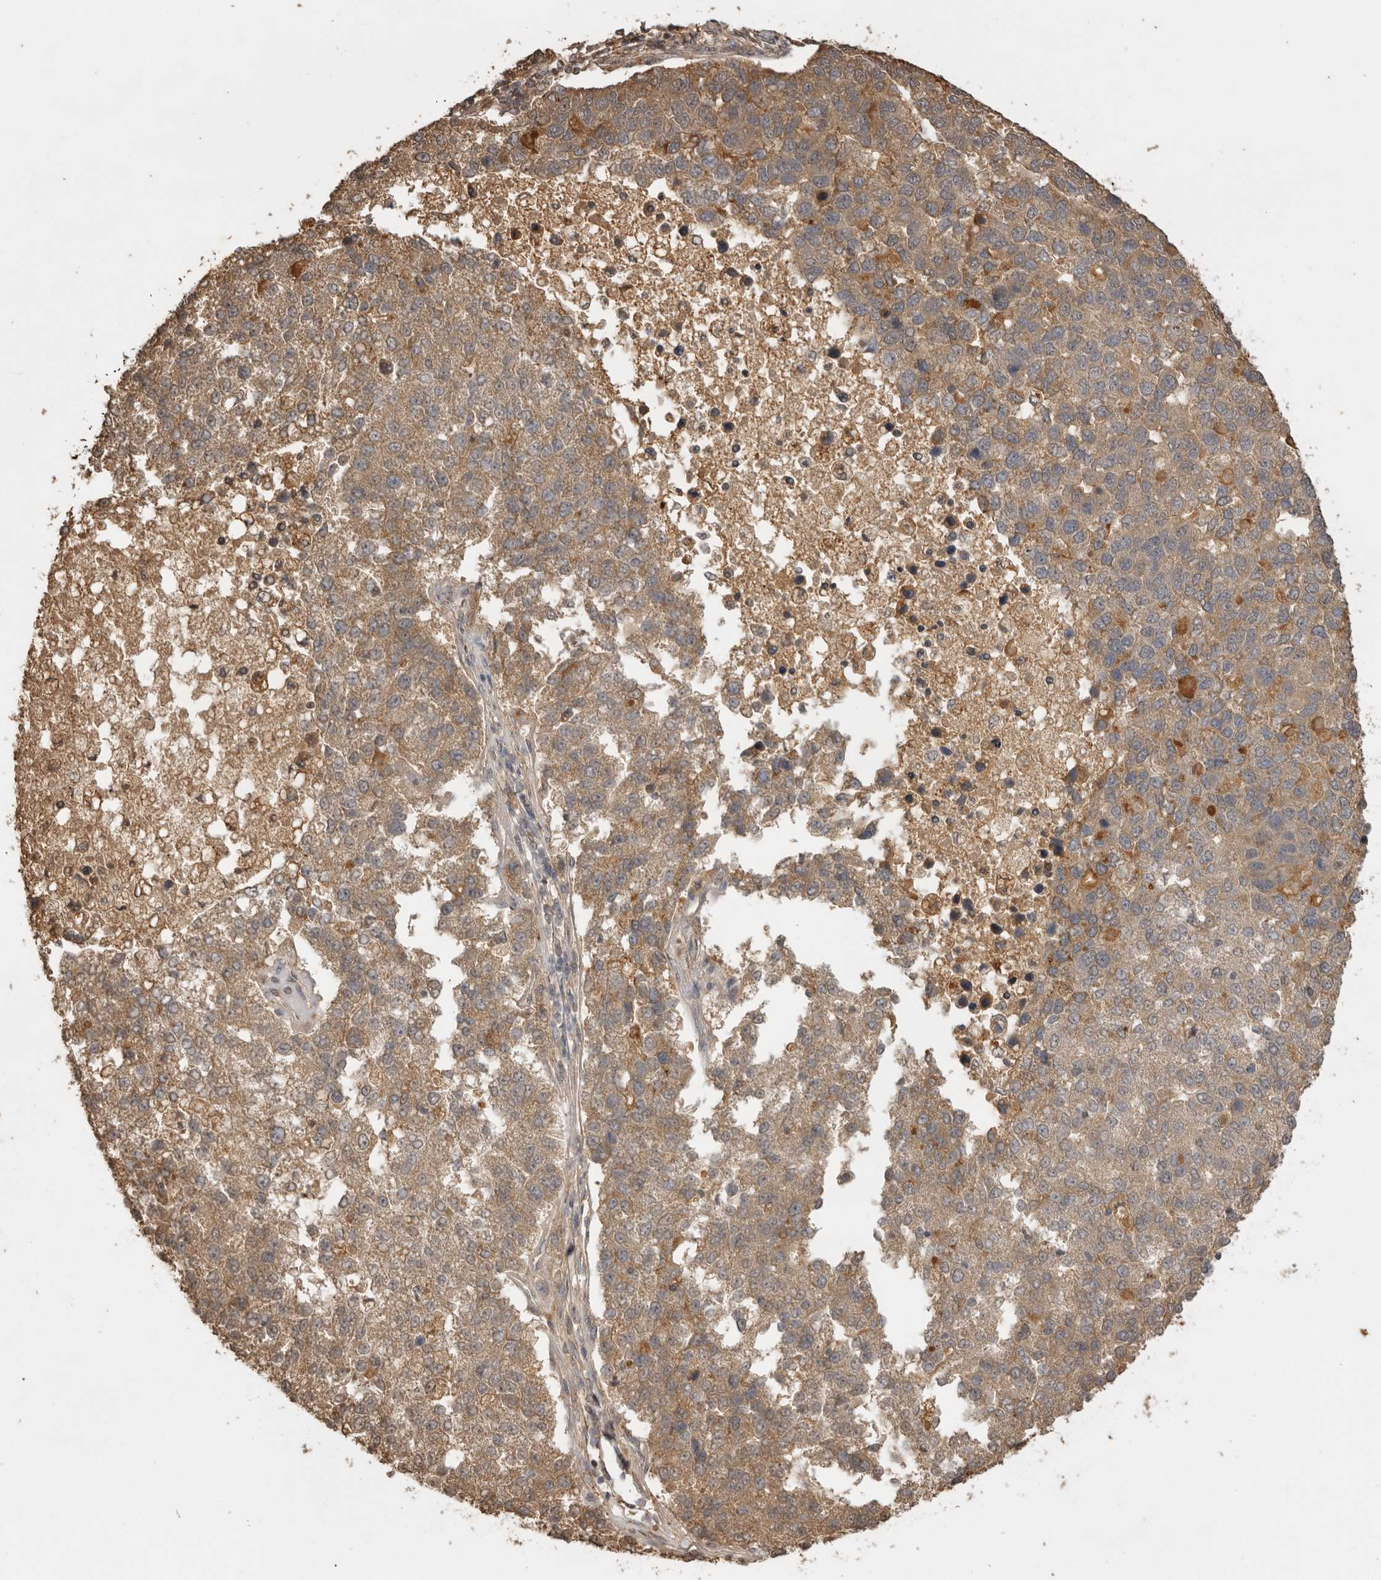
{"staining": {"intensity": "moderate", "quantity": ">75%", "location": "cytoplasmic/membranous"}, "tissue": "pancreatic cancer", "cell_type": "Tumor cells", "image_type": "cancer", "snomed": [{"axis": "morphology", "description": "Adenocarcinoma, NOS"}, {"axis": "topography", "description": "Pancreas"}], "caption": "Pancreatic adenocarcinoma stained with immunohistochemistry displays moderate cytoplasmic/membranous expression in approximately >75% of tumor cells.", "gene": "JAG2", "patient": {"sex": "female", "age": 61}}